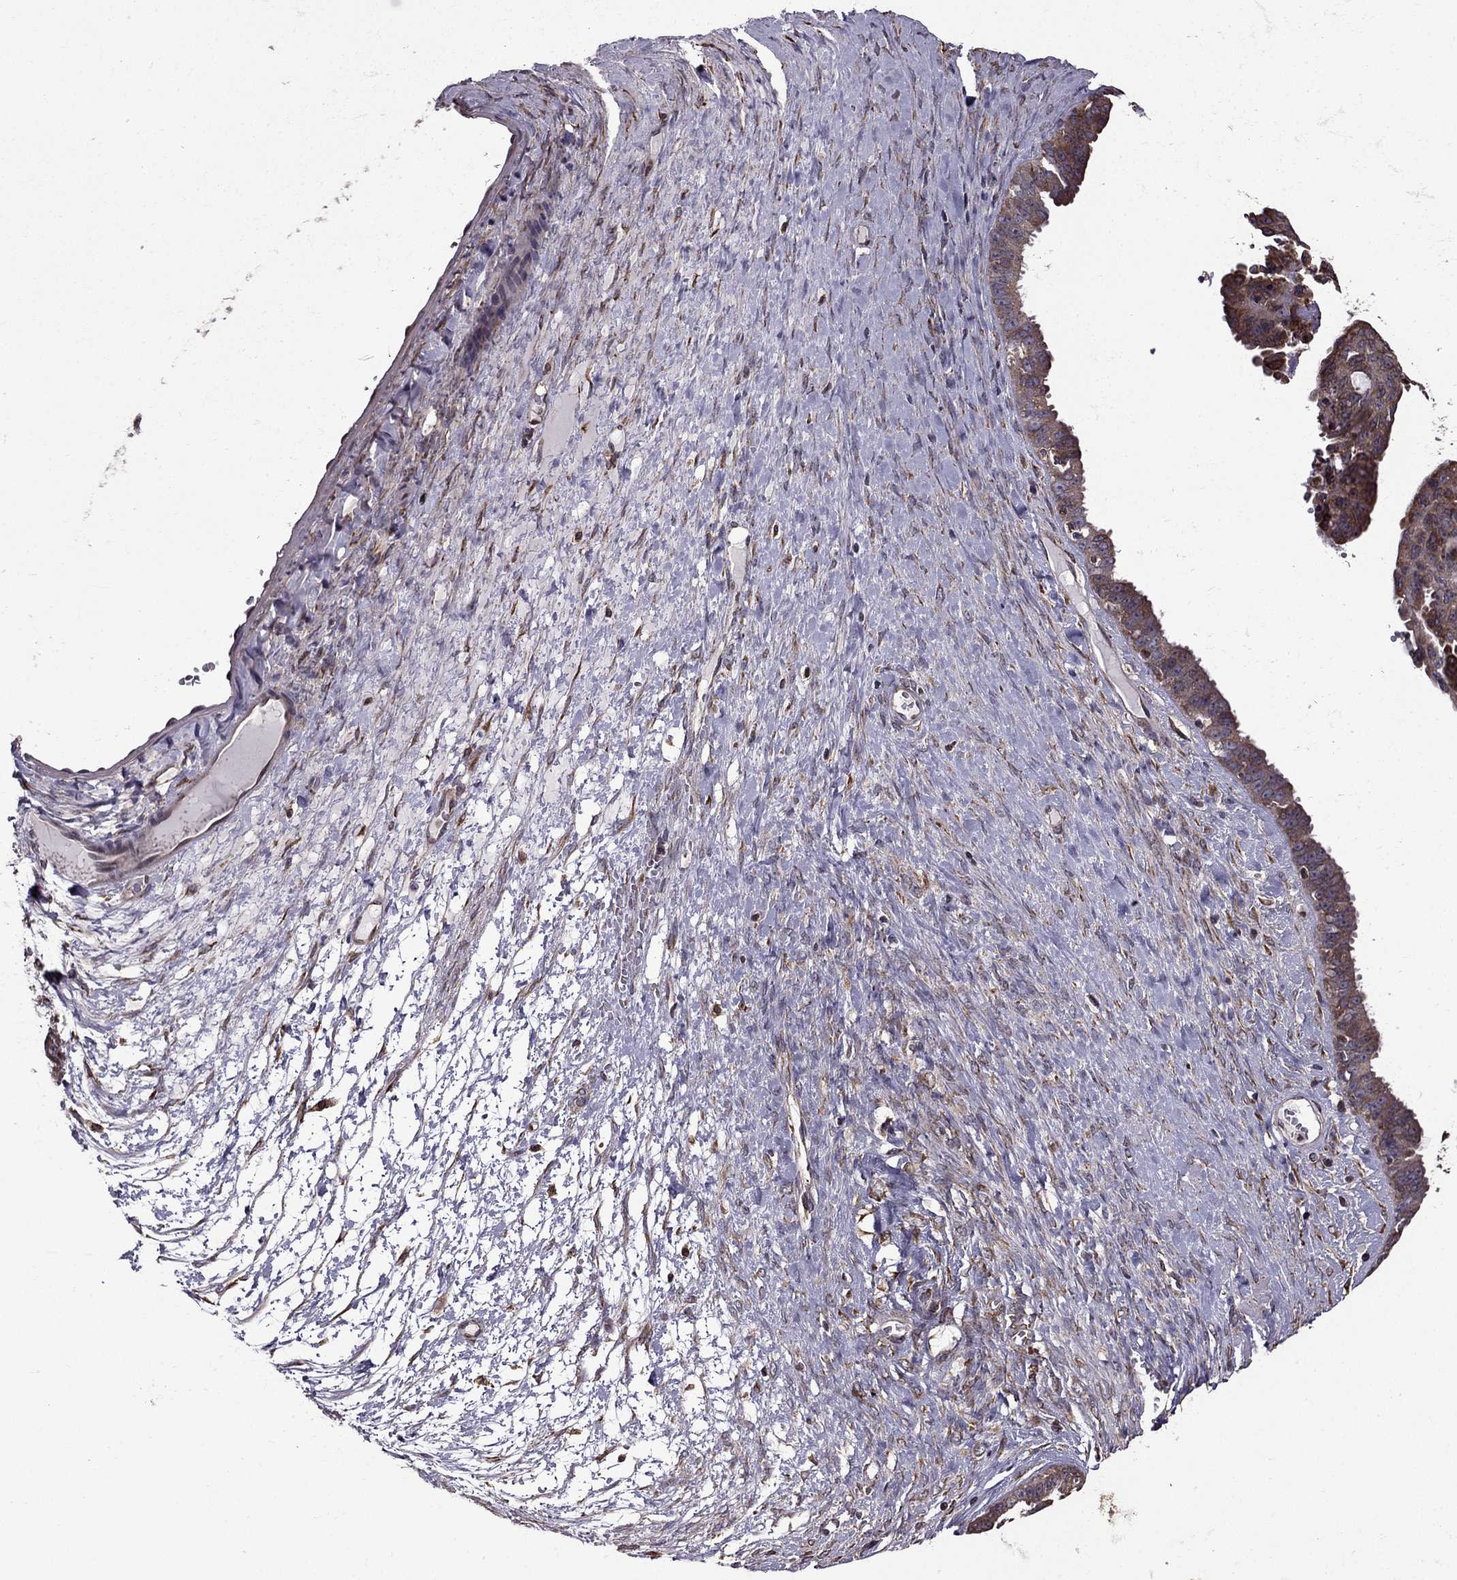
{"staining": {"intensity": "moderate", "quantity": ">75%", "location": "cytoplasmic/membranous"}, "tissue": "ovarian cancer", "cell_type": "Tumor cells", "image_type": "cancer", "snomed": [{"axis": "morphology", "description": "Cystadenocarcinoma, serous, NOS"}, {"axis": "topography", "description": "Ovary"}], "caption": "High-power microscopy captured an immunohistochemistry (IHC) micrograph of serous cystadenocarcinoma (ovarian), revealing moderate cytoplasmic/membranous staining in about >75% of tumor cells. Nuclei are stained in blue.", "gene": "IKBIP", "patient": {"sex": "female", "age": 71}}